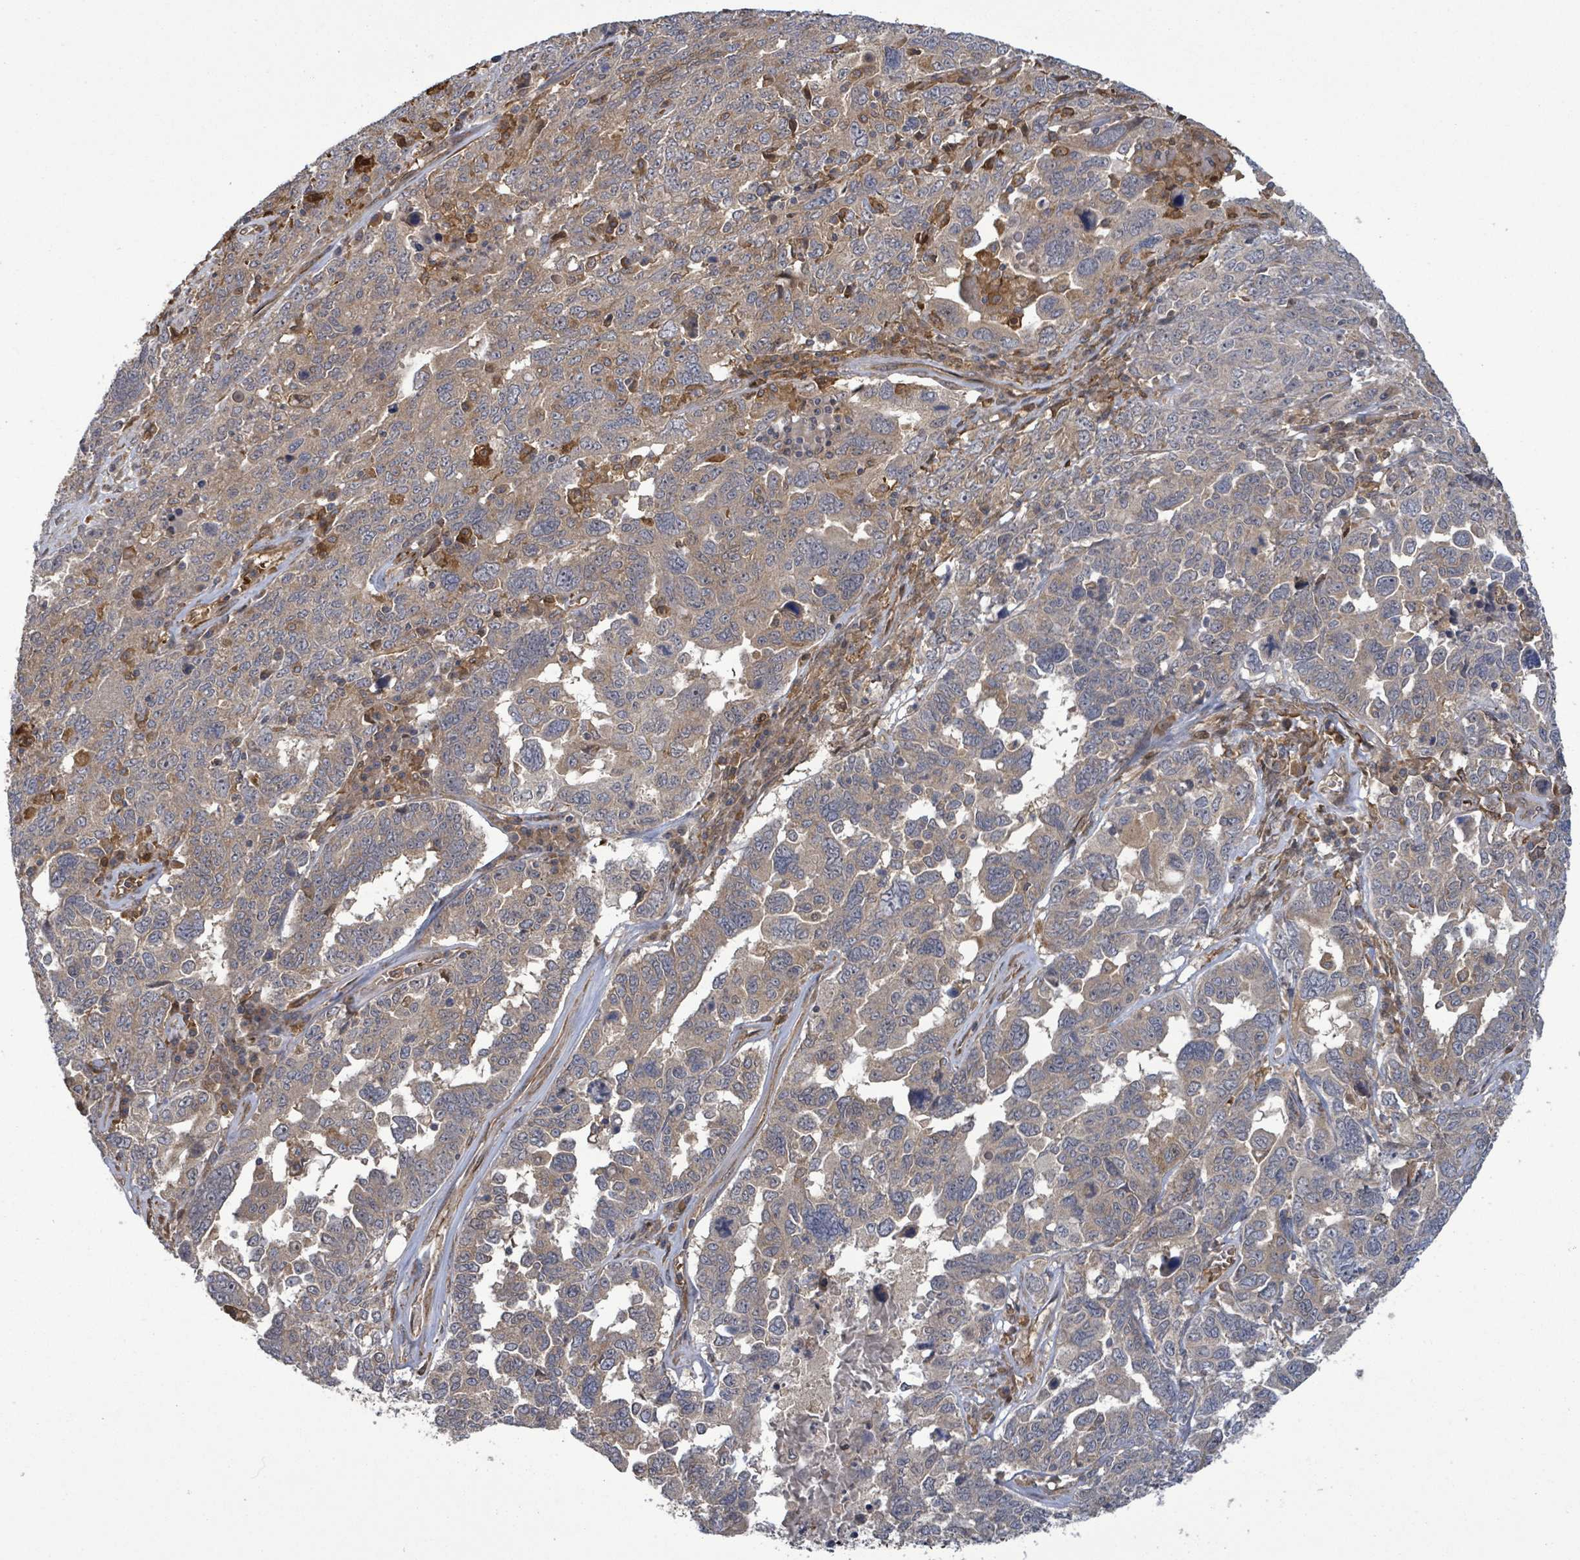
{"staining": {"intensity": "weak", "quantity": "<25%", "location": "cytoplasmic/membranous"}, "tissue": "ovarian cancer", "cell_type": "Tumor cells", "image_type": "cancer", "snomed": [{"axis": "morphology", "description": "Carcinoma, endometroid"}, {"axis": "topography", "description": "Ovary"}], "caption": "IHC histopathology image of neoplastic tissue: endometroid carcinoma (ovarian) stained with DAB shows no significant protein expression in tumor cells. The staining is performed using DAB (3,3'-diaminobenzidine) brown chromogen with nuclei counter-stained in using hematoxylin.", "gene": "MAP3K6", "patient": {"sex": "female", "age": 62}}